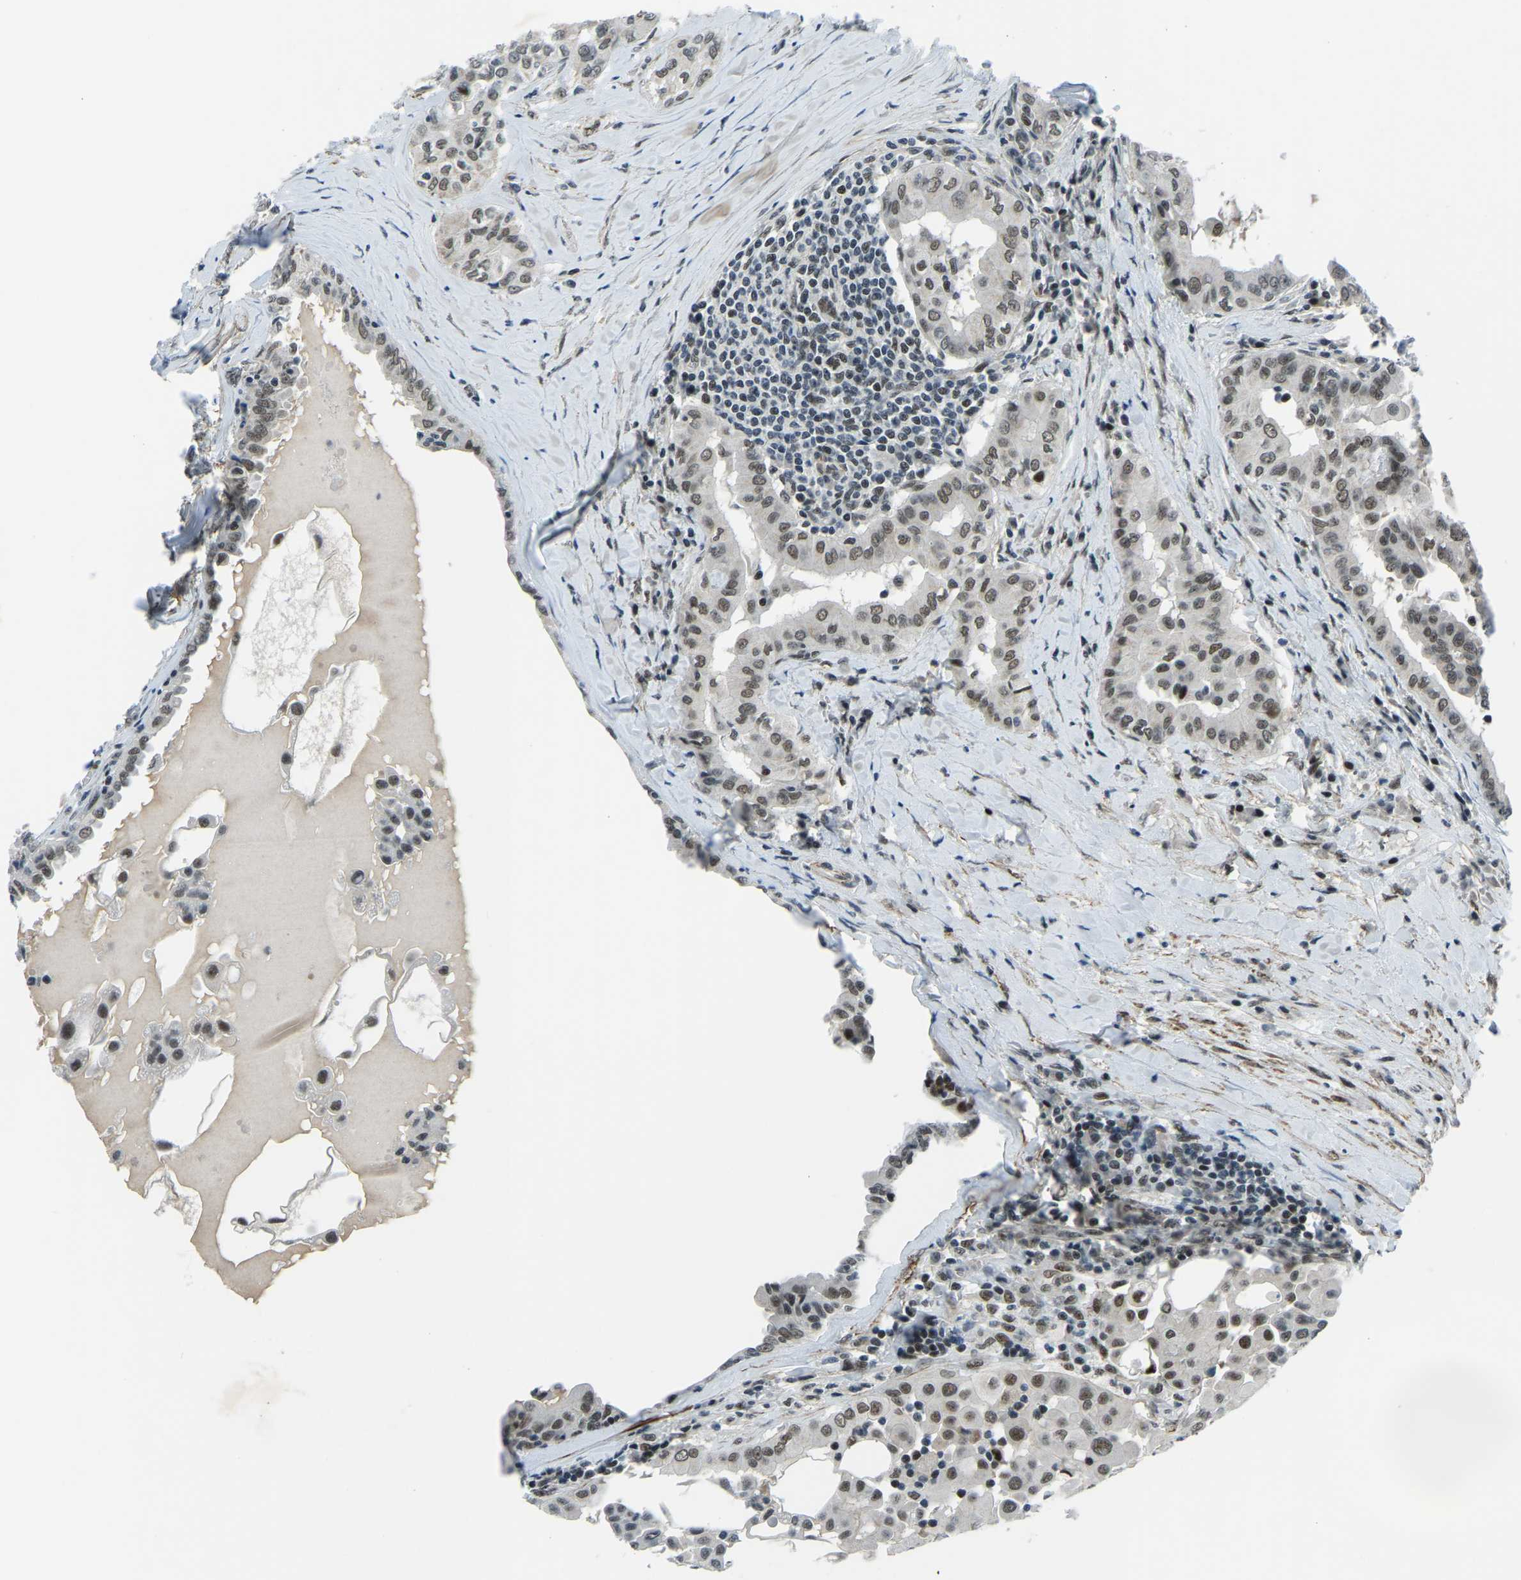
{"staining": {"intensity": "weak", "quantity": ">75%", "location": "nuclear"}, "tissue": "thyroid cancer", "cell_type": "Tumor cells", "image_type": "cancer", "snomed": [{"axis": "morphology", "description": "Papillary adenocarcinoma, NOS"}, {"axis": "topography", "description": "Thyroid gland"}], "caption": "IHC (DAB (3,3'-diaminobenzidine)) staining of papillary adenocarcinoma (thyroid) demonstrates weak nuclear protein positivity in approximately >75% of tumor cells.", "gene": "PRCC", "patient": {"sex": "male", "age": 33}}